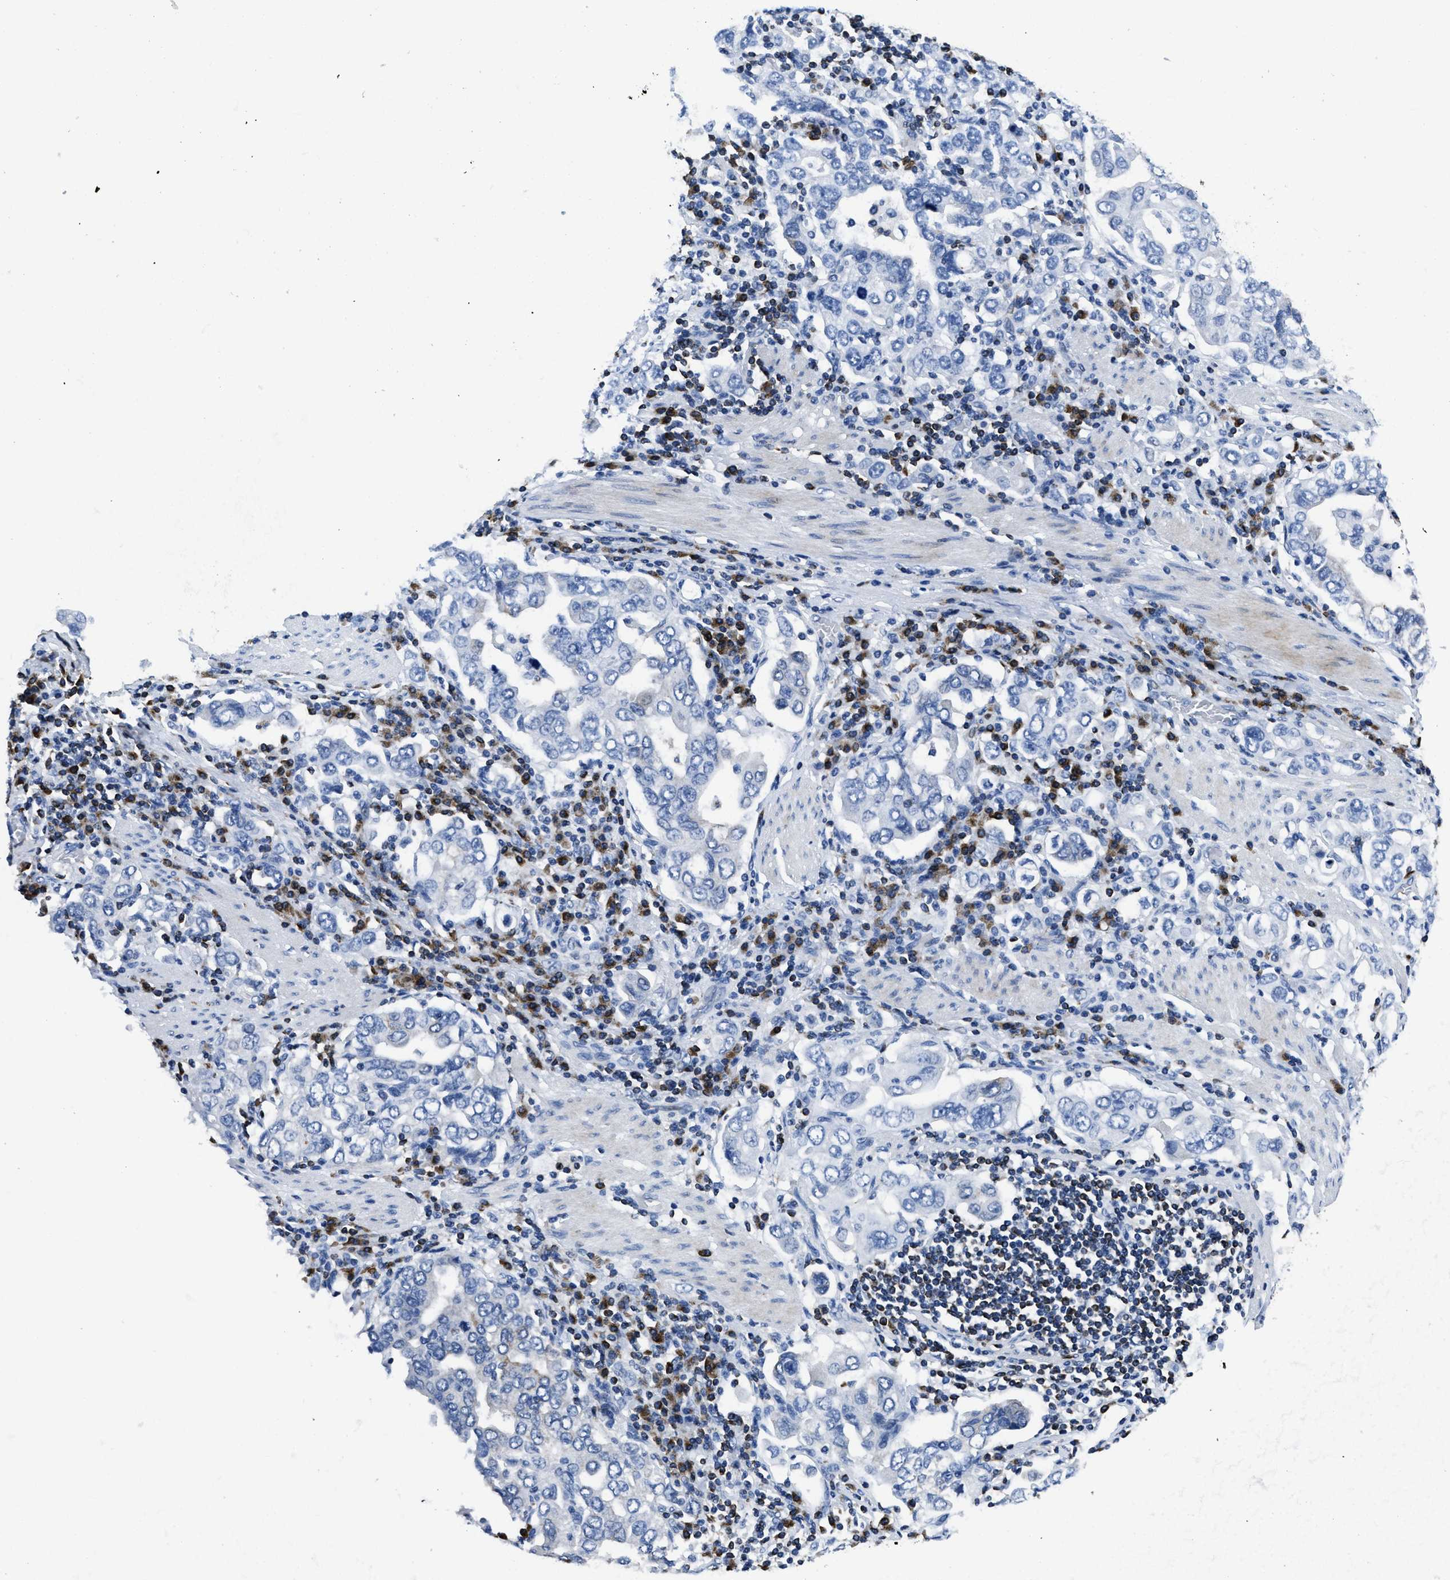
{"staining": {"intensity": "negative", "quantity": "none", "location": "none"}, "tissue": "stomach cancer", "cell_type": "Tumor cells", "image_type": "cancer", "snomed": [{"axis": "morphology", "description": "Adenocarcinoma, NOS"}, {"axis": "topography", "description": "Stomach, upper"}], "caption": "DAB immunohistochemical staining of stomach adenocarcinoma displays no significant positivity in tumor cells.", "gene": "ITGA3", "patient": {"sex": "male", "age": 62}}